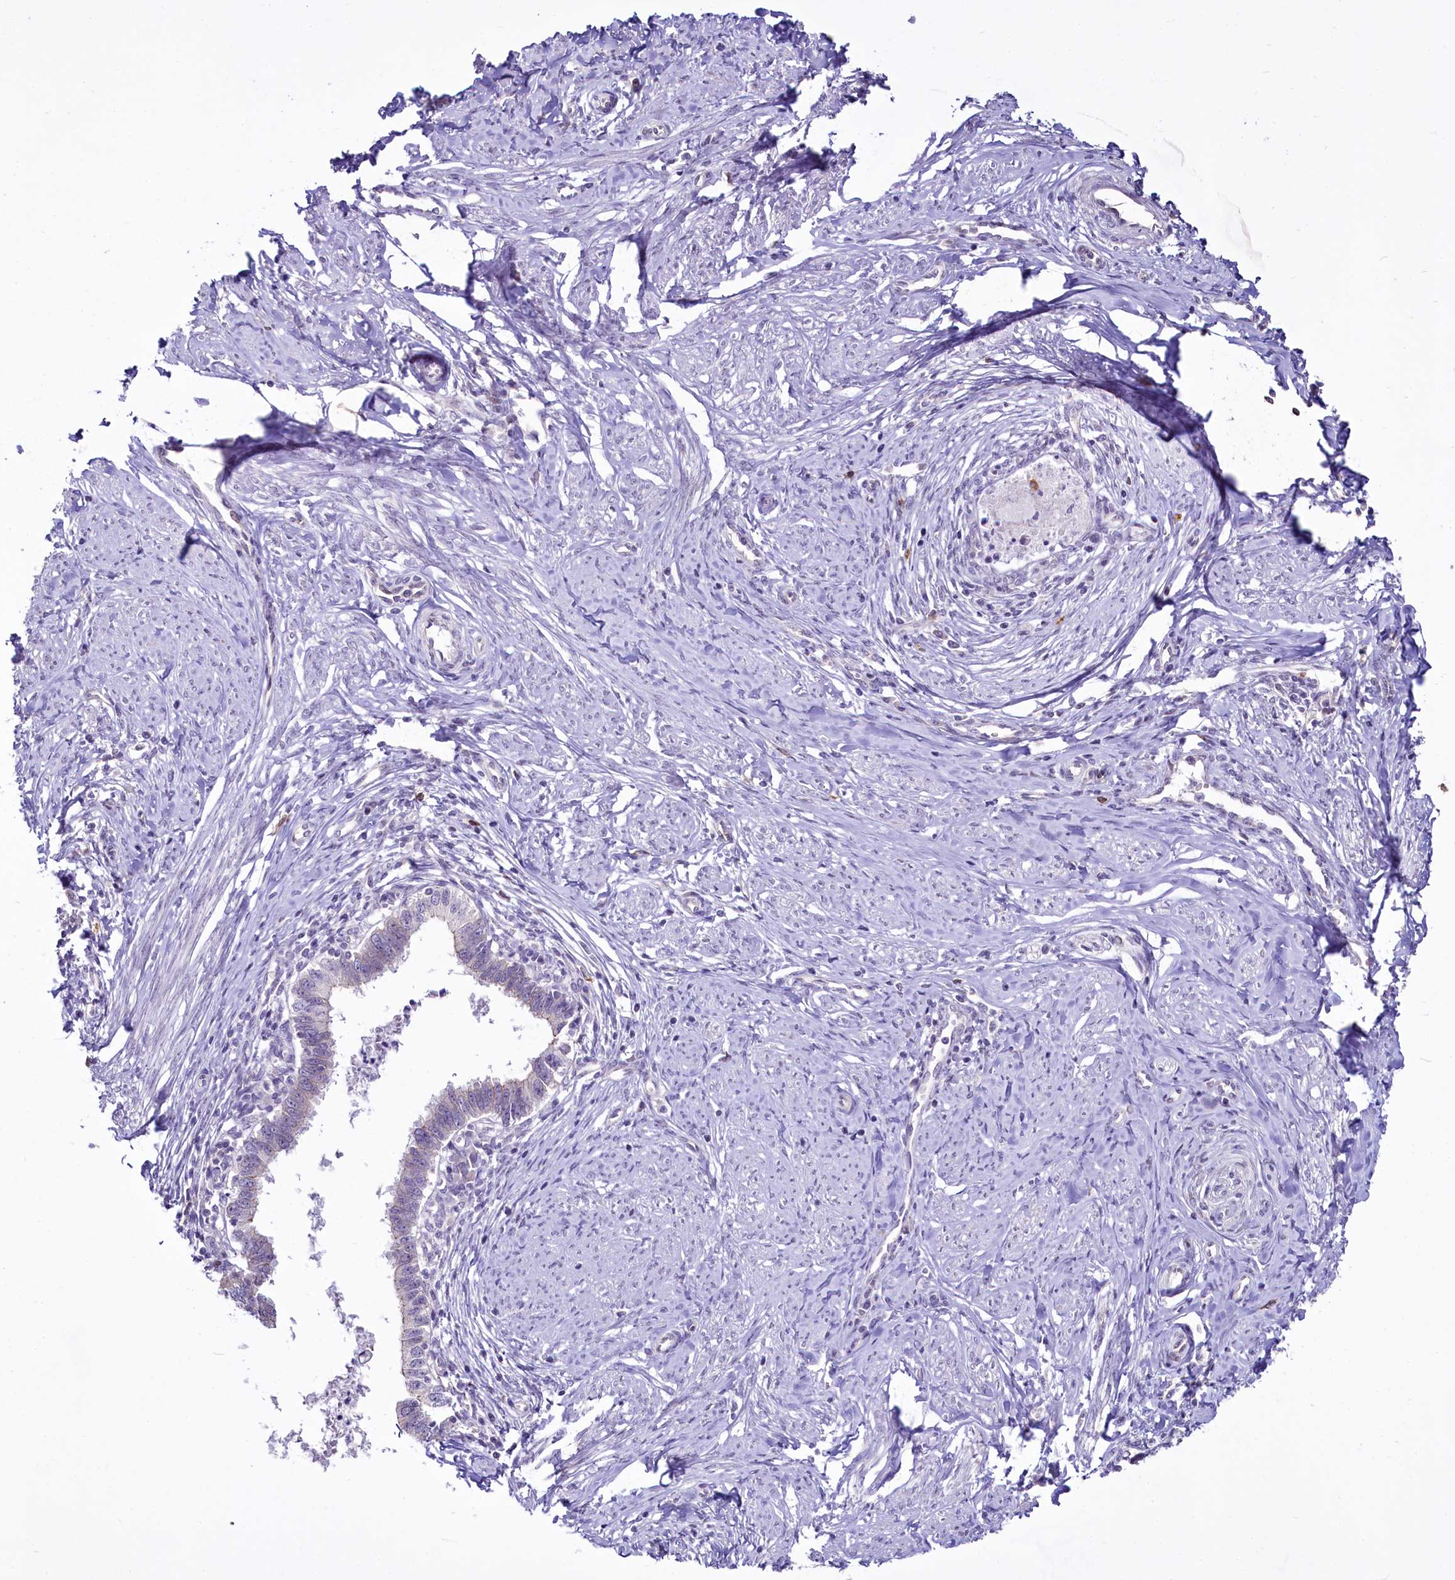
{"staining": {"intensity": "negative", "quantity": "none", "location": "none"}, "tissue": "cervical cancer", "cell_type": "Tumor cells", "image_type": "cancer", "snomed": [{"axis": "morphology", "description": "Adenocarcinoma, NOS"}, {"axis": "topography", "description": "Cervix"}], "caption": "DAB immunohistochemical staining of cervical cancer displays no significant expression in tumor cells.", "gene": "BANK1", "patient": {"sex": "female", "age": 36}}